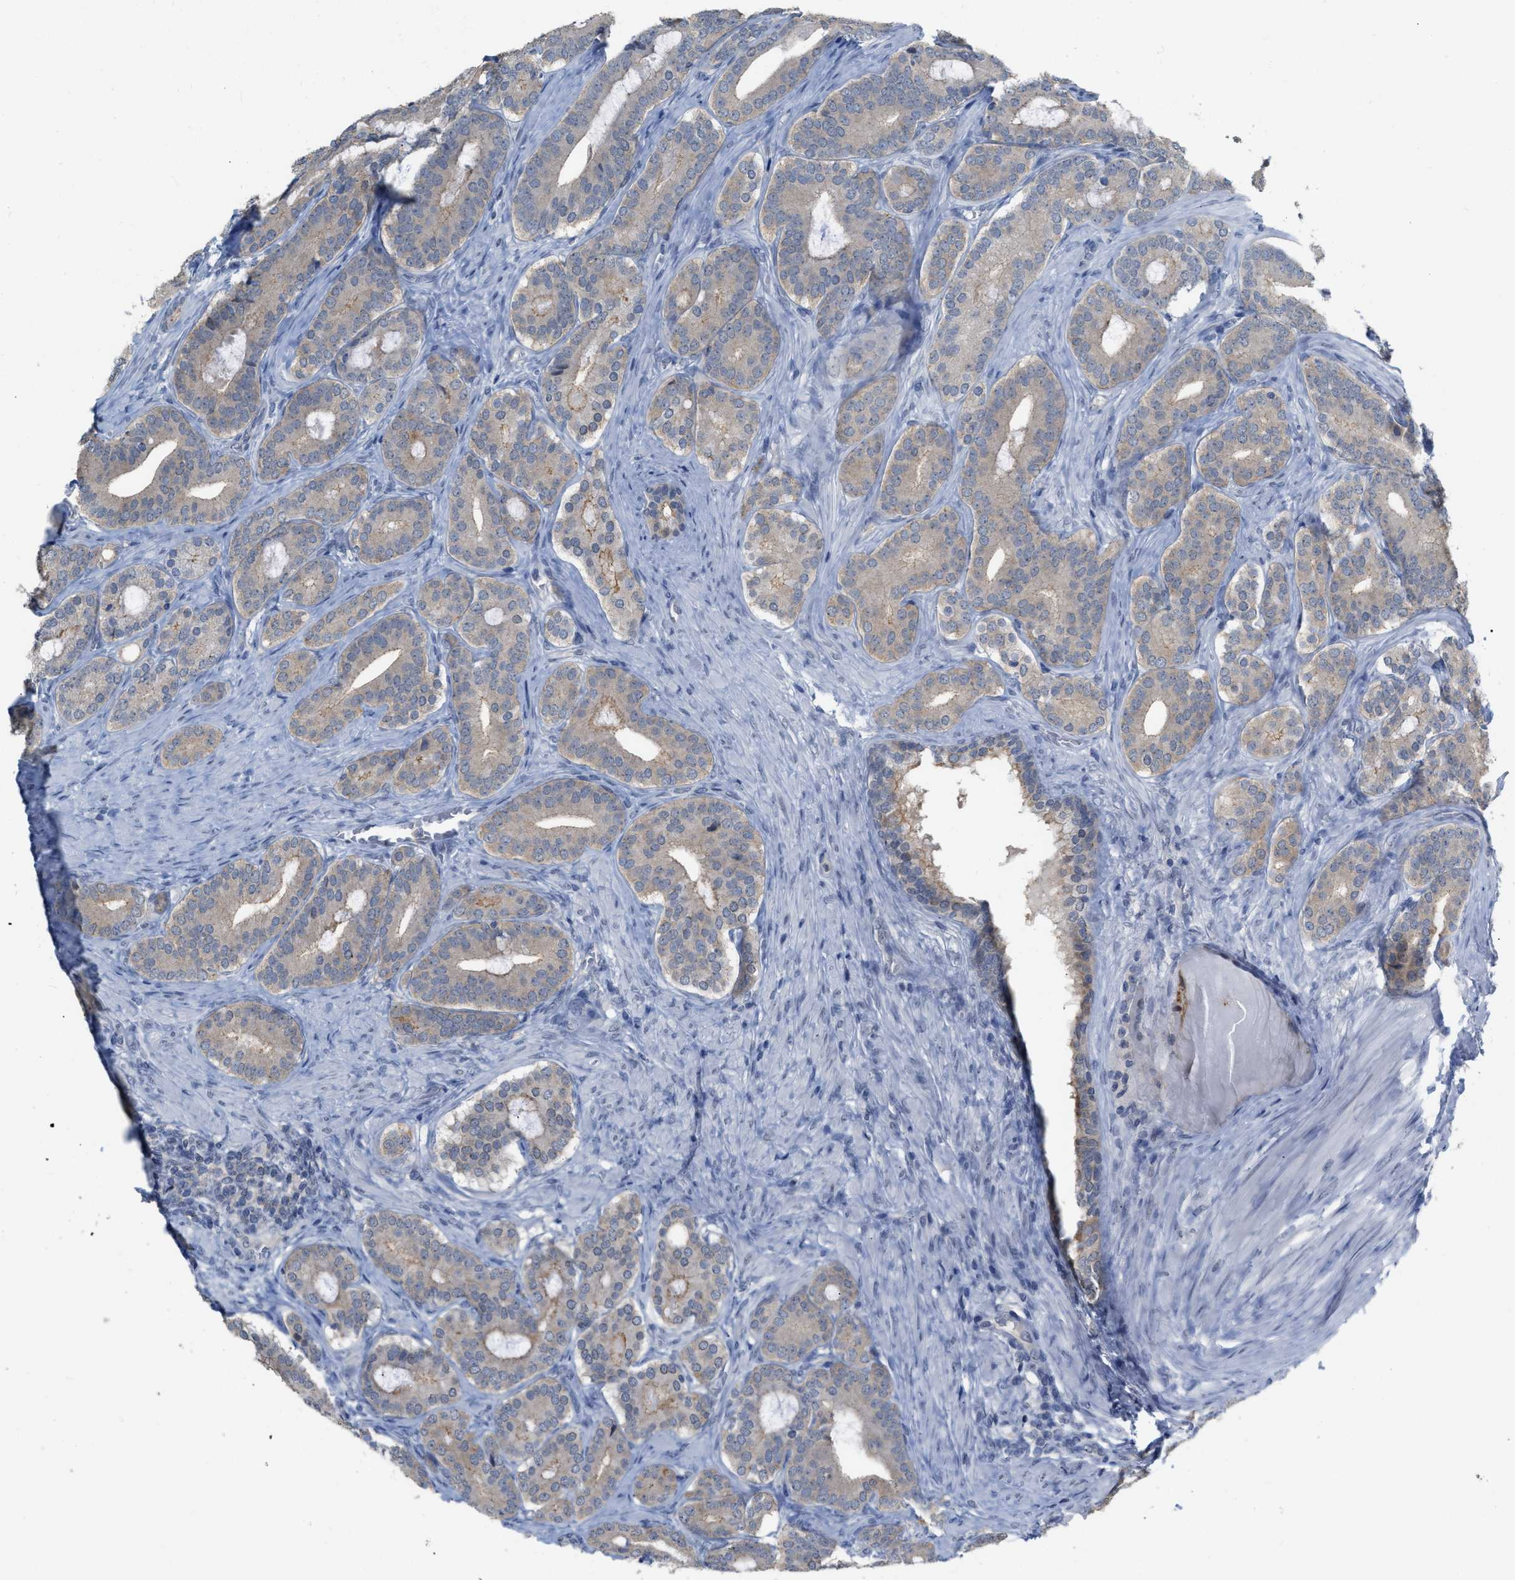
{"staining": {"intensity": "weak", "quantity": ">75%", "location": "cytoplasmic/membranous"}, "tissue": "prostate cancer", "cell_type": "Tumor cells", "image_type": "cancer", "snomed": [{"axis": "morphology", "description": "Adenocarcinoma, High grade"}, {"axis": "topography", "description": "Prostate"}], "caption": "IHC of human prostate adenocarcinoma (high-grade) shows low levels of weak cytoplasmic/membranous positivity in approximately >75% of tumor cells.", "gene": "BAIAP2L1", "patient": {"sex": "male", "age": 60}}